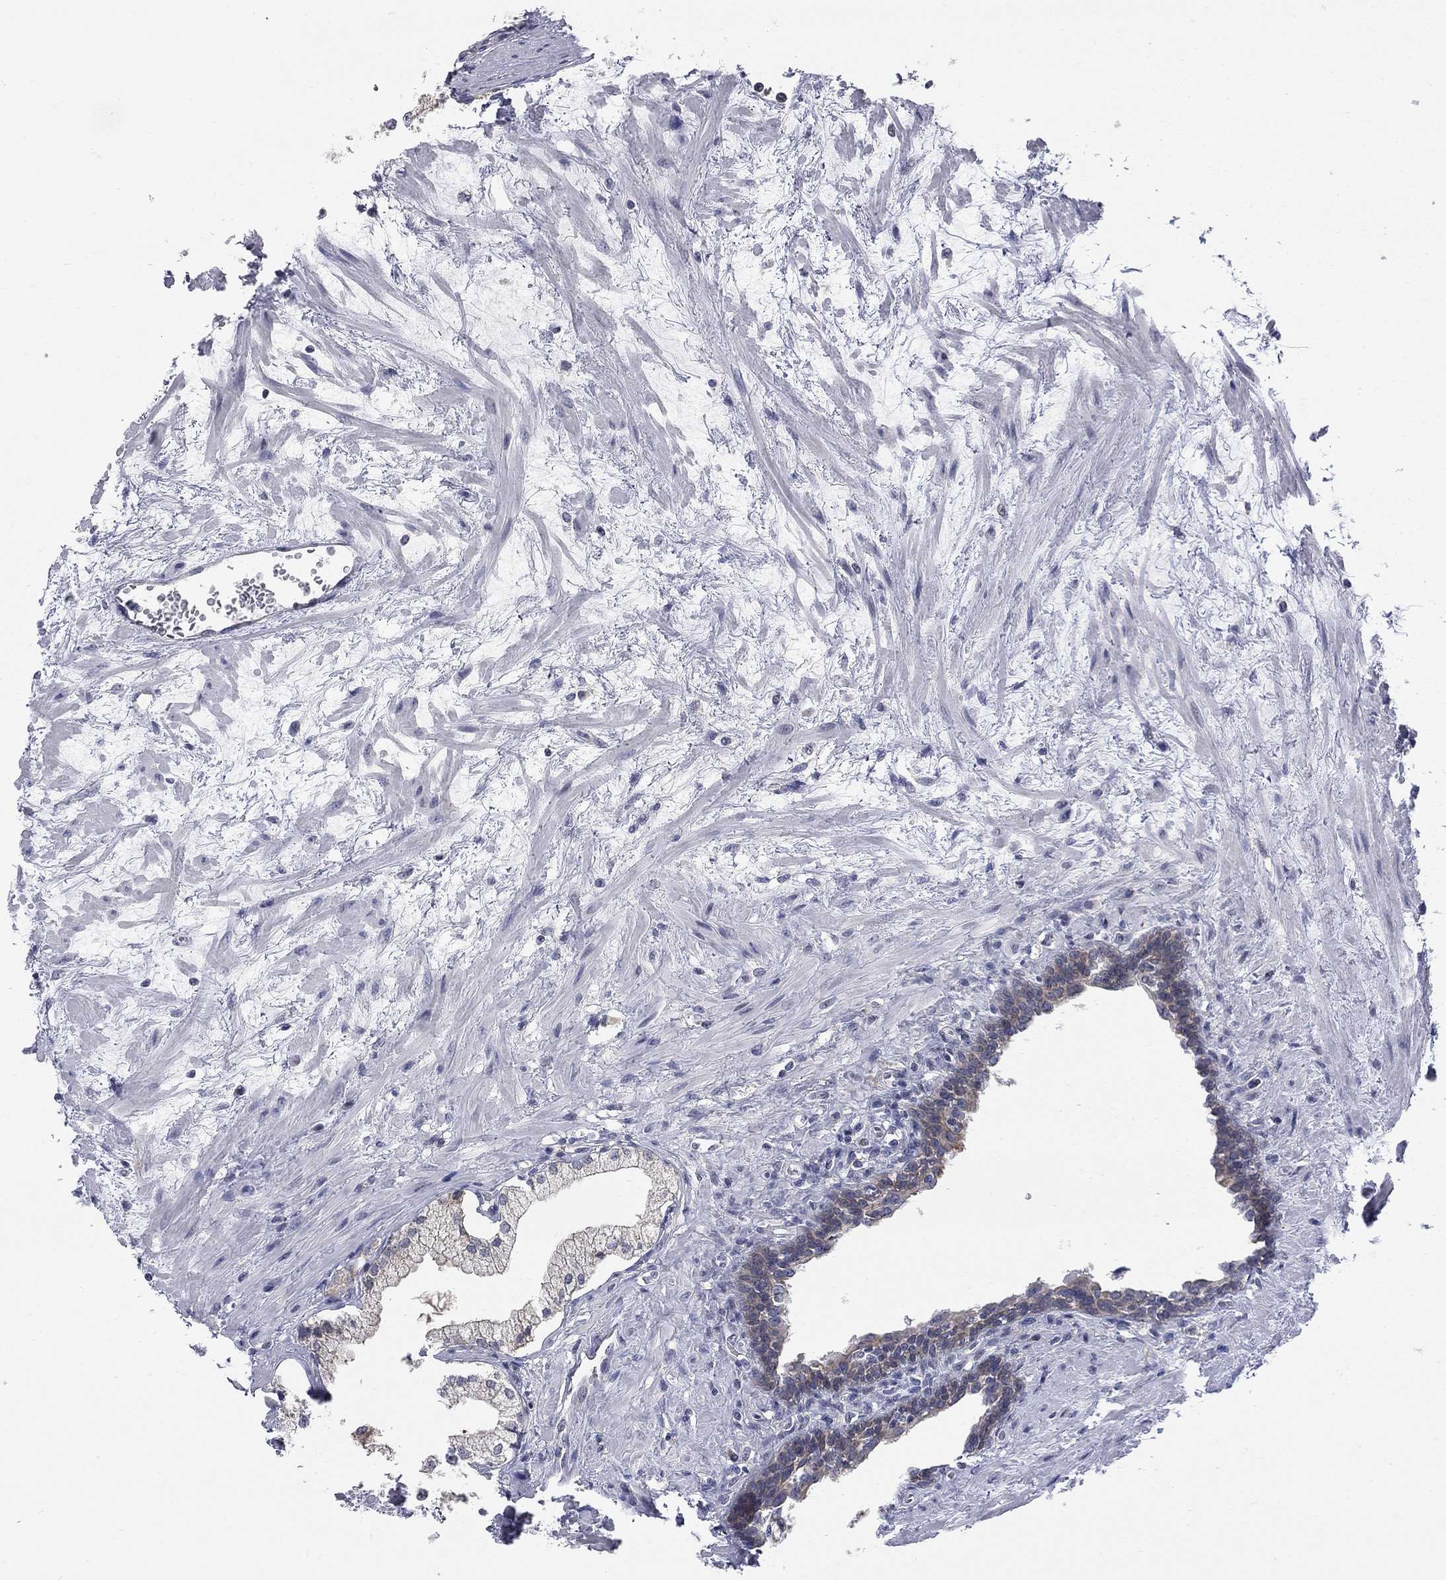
{"staining": {"intensity": "moderate", "quantity": "<25%", "location": "cytoplasmic/membranous"}, "tissue": "prostate", "cell_type": "Glandular cells", "image_type": "normal", "snomed": [{"axis": "morphology", "description": "Normal tissue, NOS"}, {"axis": "topography", "description": "Prostate"}], "caption": "Normal prostate reveals moderate cytoplasmic/membranous expression in approximately <25% of glandular cells (DAB = brown stain, brightfield microscopy at high magnification)..", "gene": "ENSG00000255639", "patient": {"sex": "male", "age": 63}}